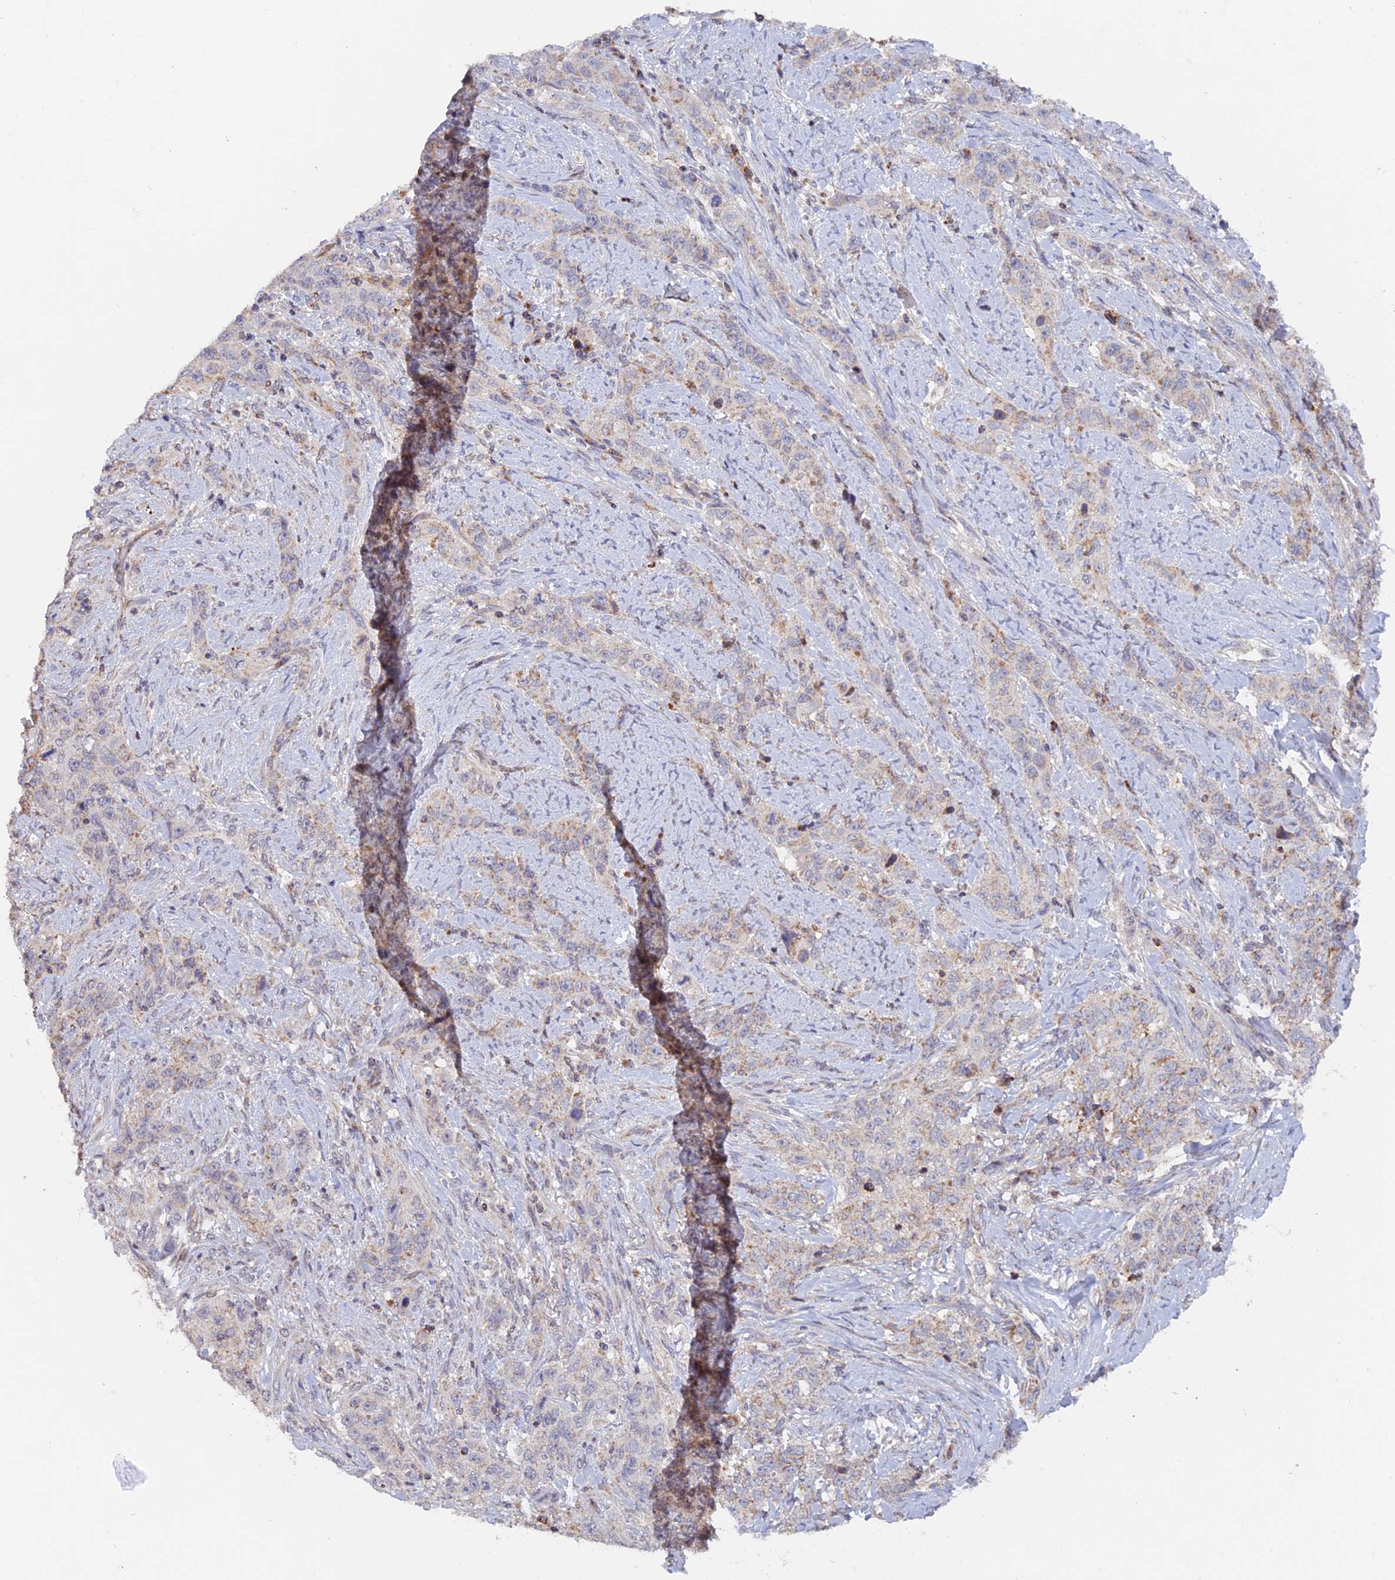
{"staining": {"intensity": "weak", "quantity": "<25%", "location": "cytoplasmic/membranous"}, "tissue": "stomach cancer", "cell_type": "Tumor cells", "image_type": "cancer", "snomed": [{"axis": "morphology", "description": "Adenocarcinoma, NOS"}, {"axis": "topography", "description": "Stomach"}], "caption": "Immunohistochemistry (IHC) of stomach cancer (adenocarcinoma) exhibits no expression in tumor cells.", "gene": "MPV17L", "patient": {"sex": "male", "age": 48}}